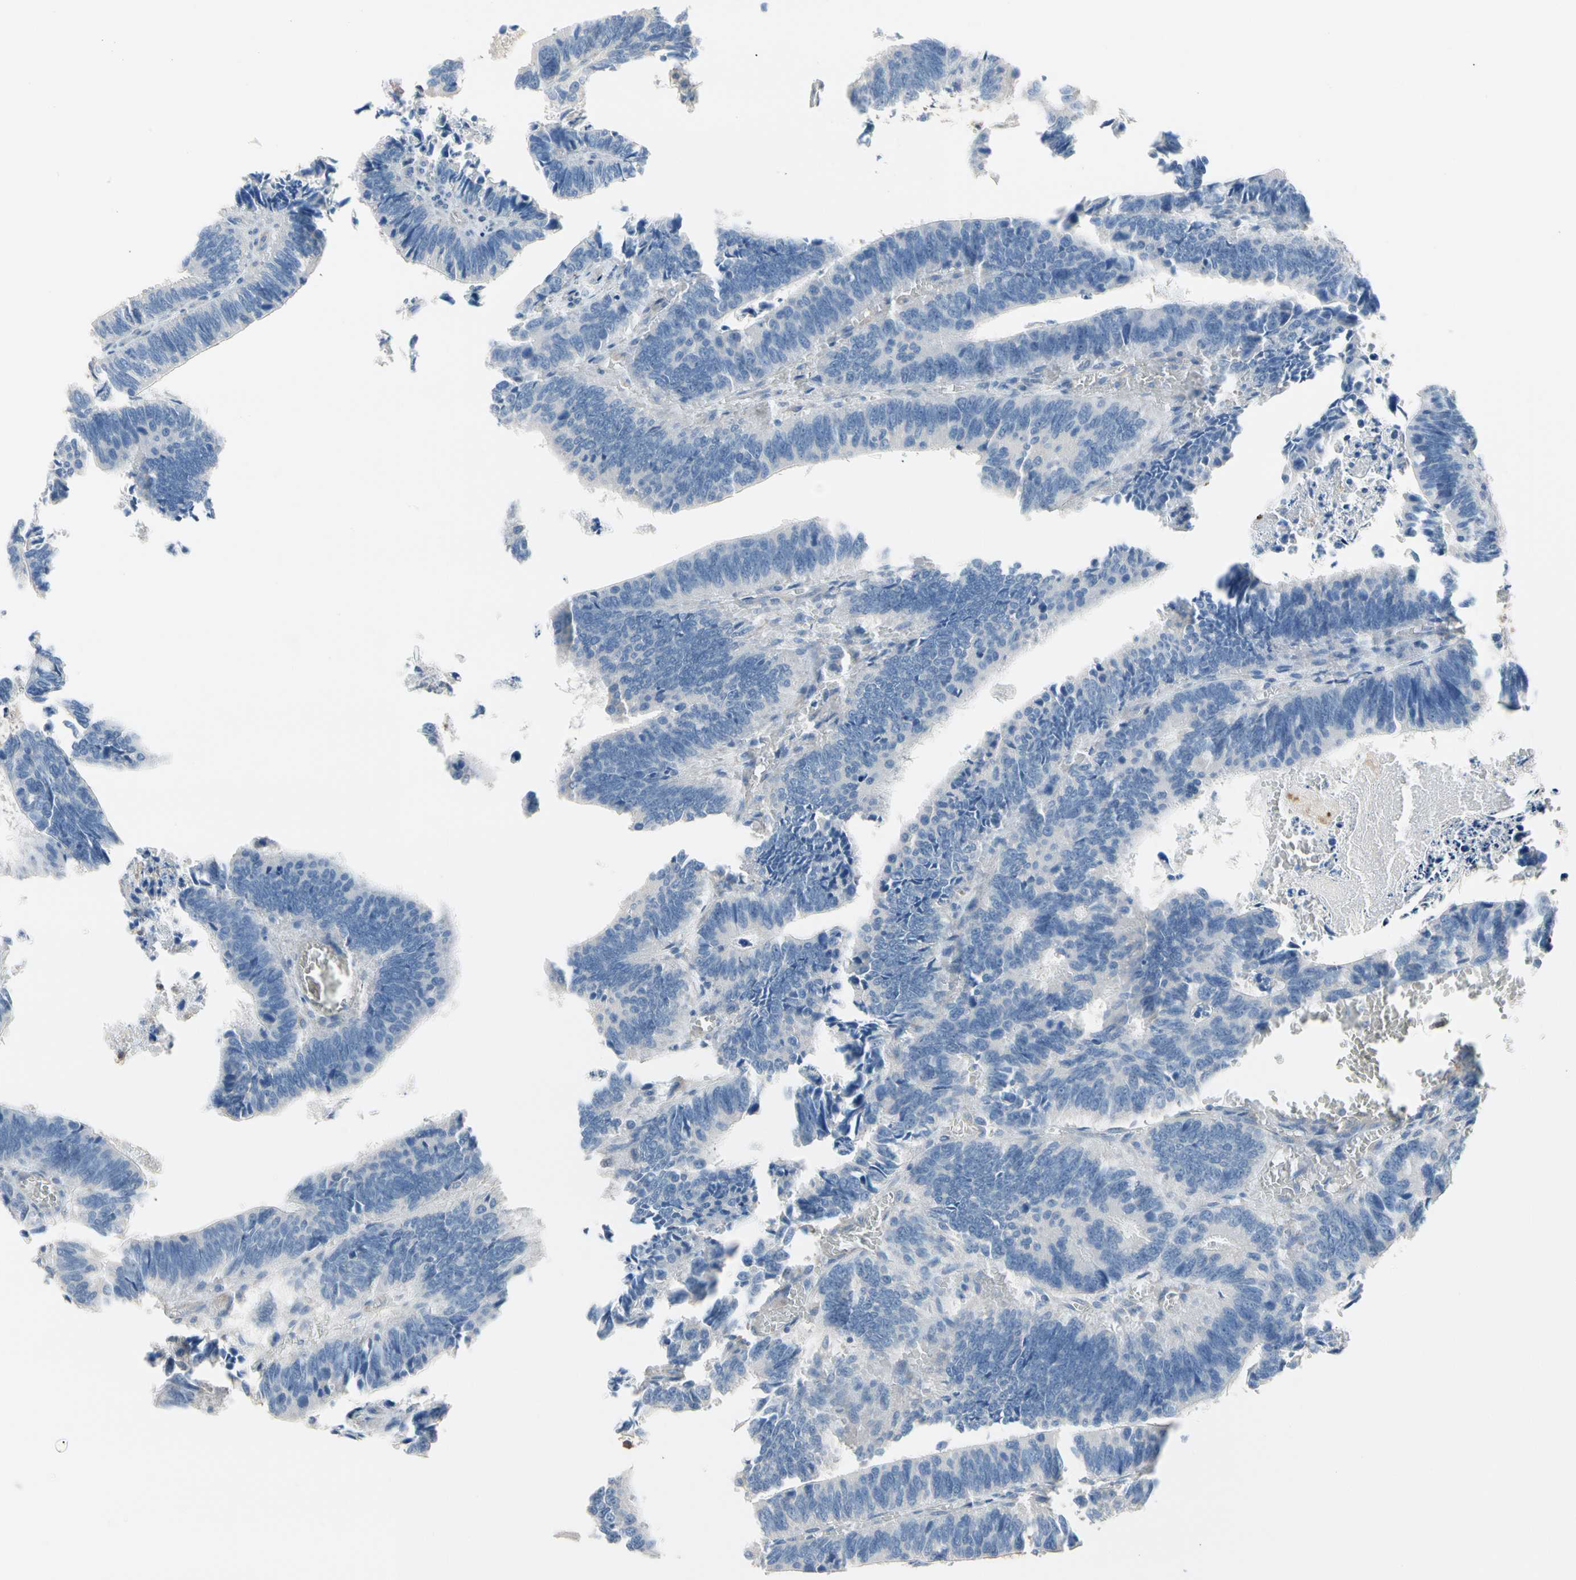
{"staining": {"intensity": "negative", "quantity": "none", "location": "none"}, "tissue": "colorectal cancer", "cell_type": "Tumor cells", "image_type": "cancer", "snomed": [{"axis": "morphology", "description": "Adenocarcinoma, NOS"}, {"axis": "topography", "description": "Colon"}], "caption": "High power microscopy photomicrograph of an immunohistochemistry (IHC) image of adenocarcinoma (colorectal), revealing no significant expression in tumor cells. (Brightfield microscopy of DAB (3,3'-diaminobenzidine) IHC at high magnification).", "gene": "BBOX1", "patient": {"sex": "male", "age": 72}}